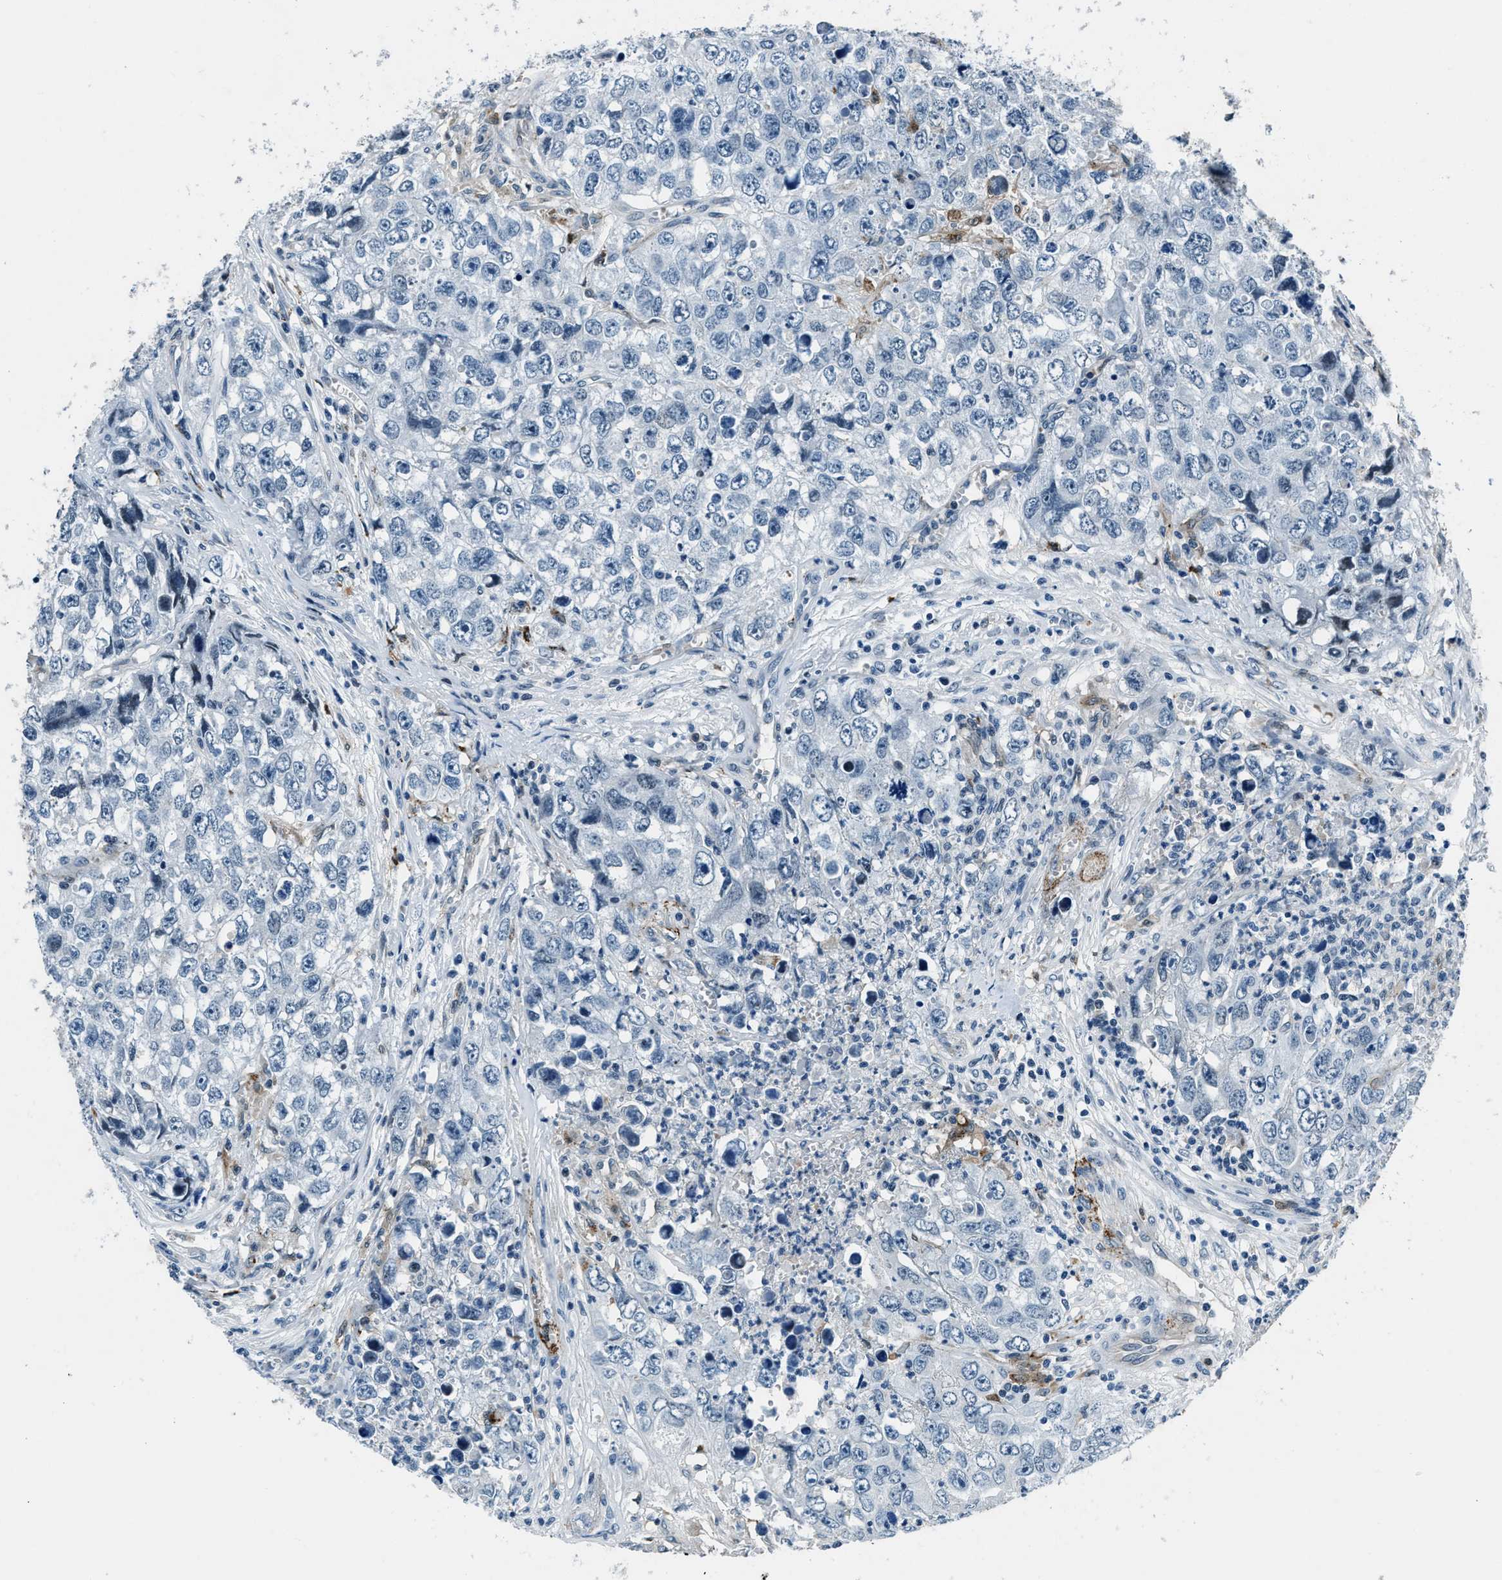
{"staining": {"intensity": "negative", "quantity": "none", "location": "none"}, "tissue": "testis cancer", "cell_type": "Tumor cells", "image_type": "cancer", "snomed": [{"axis": "morphology", "description": "Seminoma, NOS"}, {"axis": "morphology", "description": "Carcinoma, Embryonal, NOS"}, {"axis": "topography", "description": "Testis"}], "caption": "Protein analysis of testis cancer displays no significant staining in tumor cells. The staining was performed using DAB to visualize the protein expression in brown, while the nuclei were stained in blue with hematoxylin (Magnification: 20x).", "gene": "PTPDC1", "patient": {"sex": "male", "age": 43}}